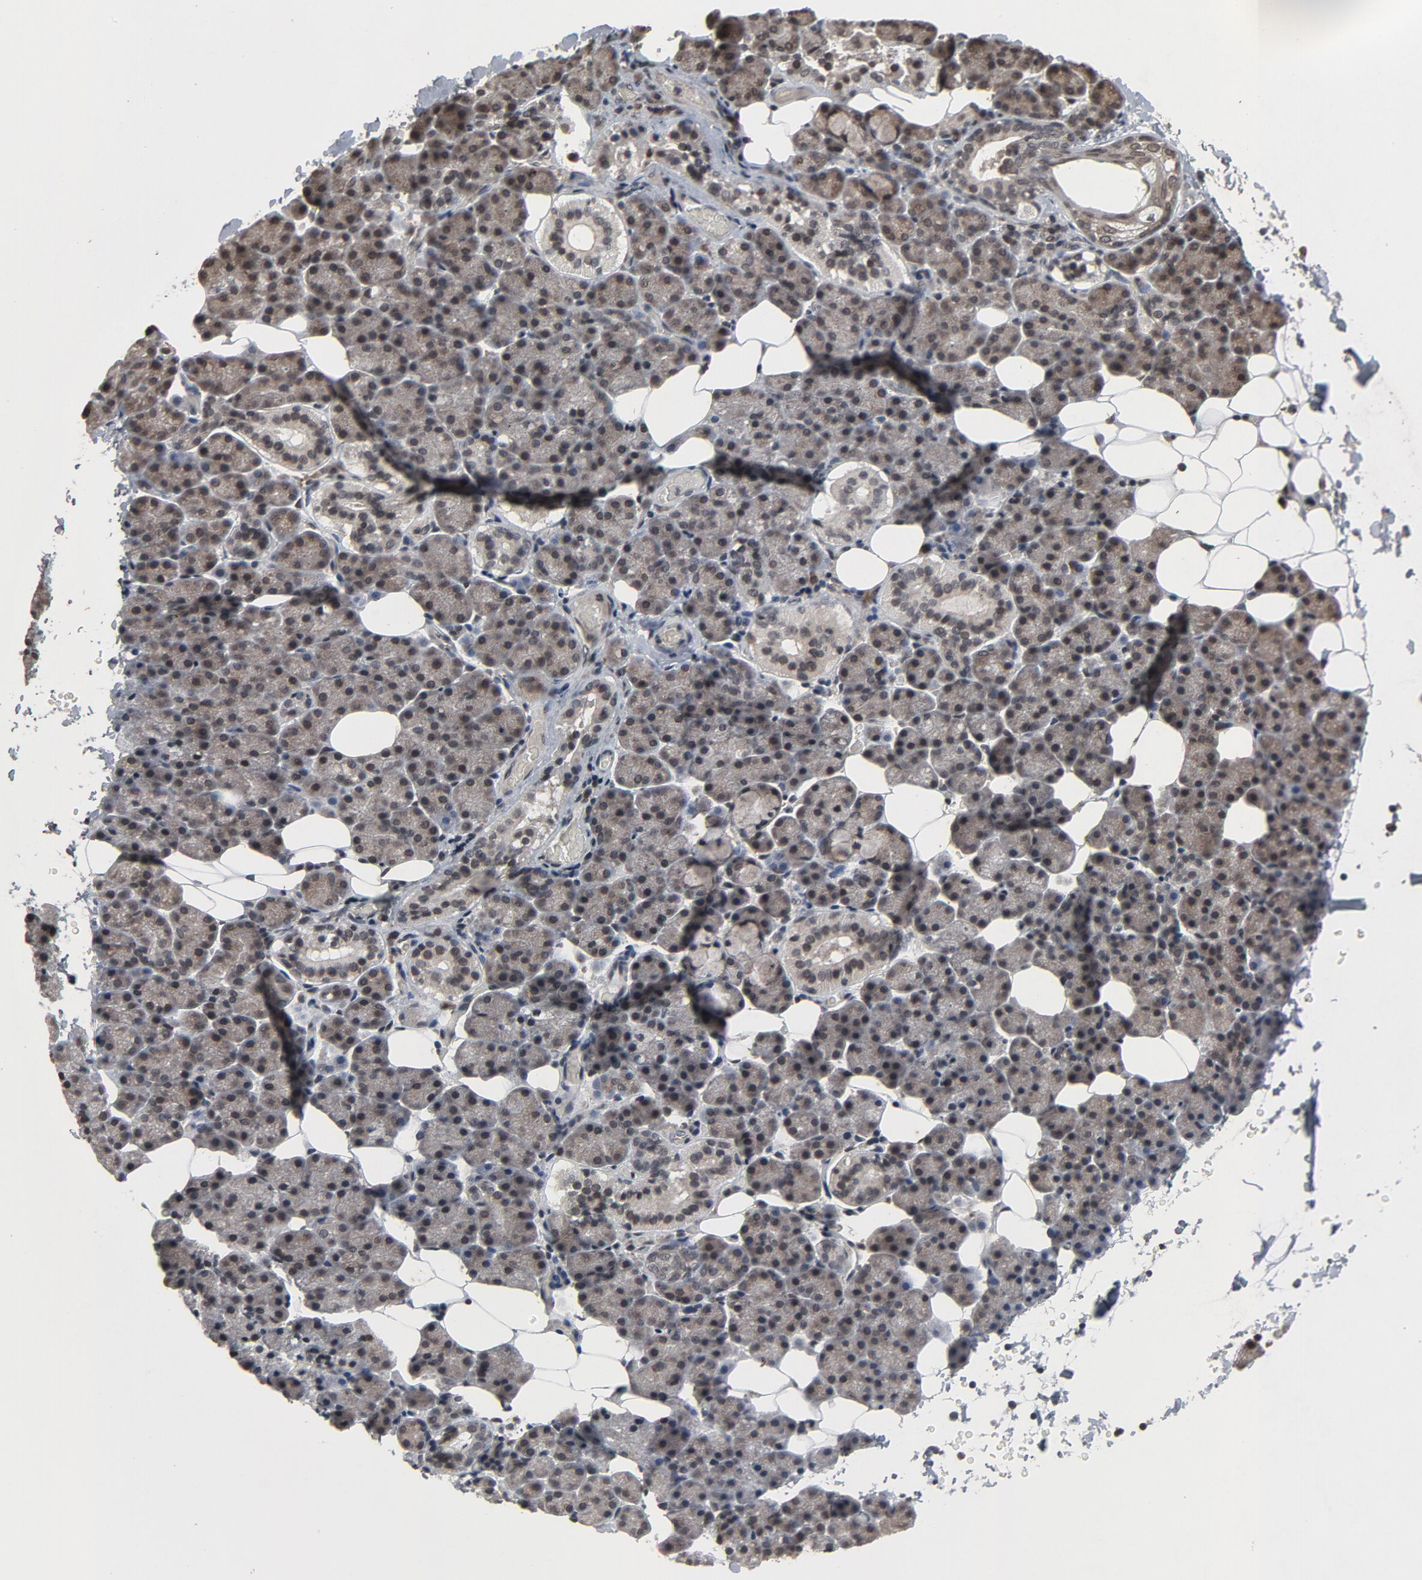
{"staining": {"intensity": "weak", "quantity": "<25%", "location": "cytoplasmic/membranous,nuclear"}, "tissue": "salivary gland", "cell_type": "Glandular cells", "image_type": "normal", "snomed": [{"axis": "morphology", "description": "Normal tissue, NOS"}, {"axis": "topography", "description": "Lymph node"}, {"axis": "topography", "description": "Salivary gland"}], "caption": "Human salivary gland stained for a protein using immunohistochemistry reveals no staining in glandular cells.", "gene": "POM121", "patient": {"sex": "male", "age": 8}}